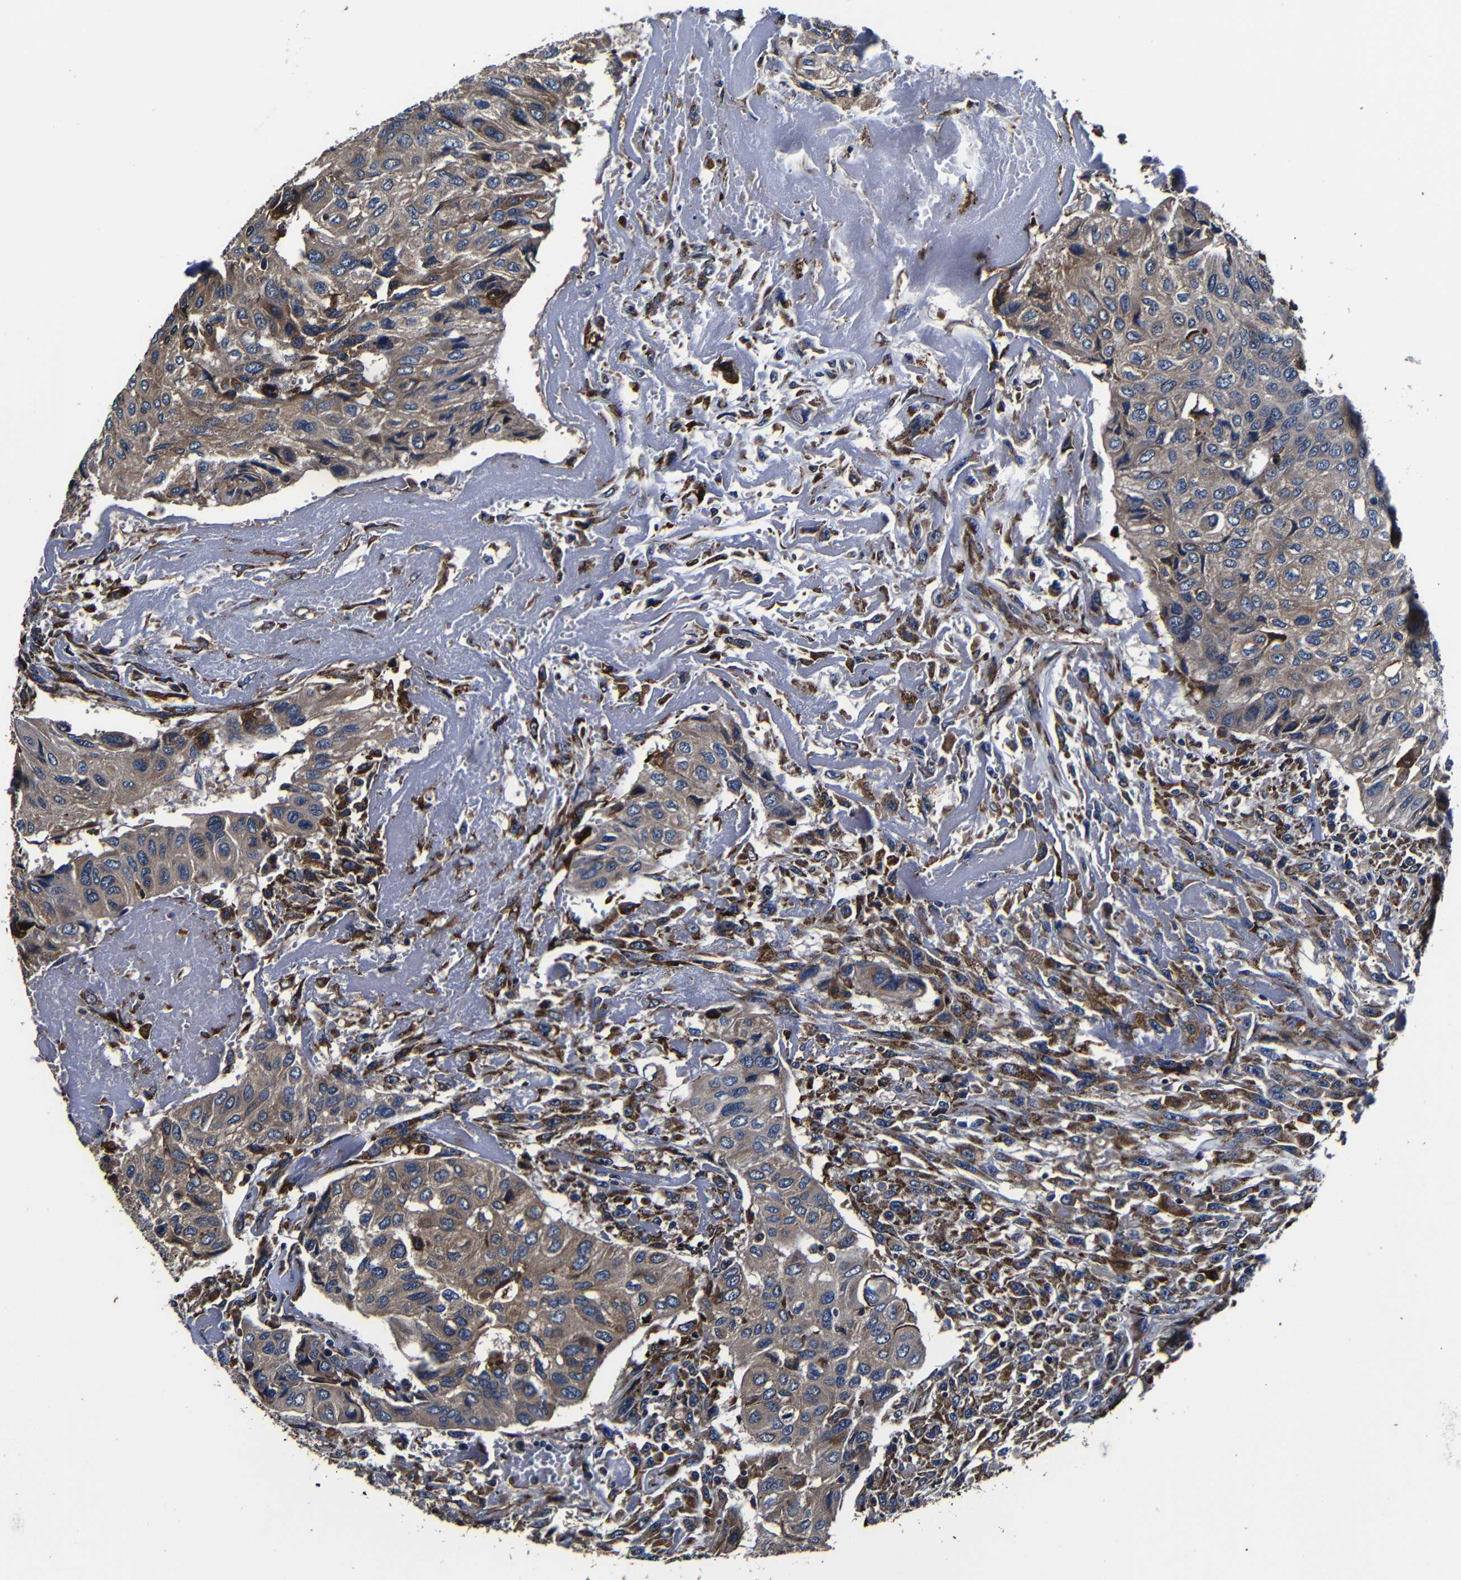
{"staining": {"intensity": "moderate", "quantity": ">75%", "location": "cytoplasmic/membranous"}, "tissue": "urothelial cancer", "cell_type": "Tumor cells", "image_type": "cancer", "snomed": [{"axis": "morphology", "description": "Urothelial carcinoma, High grade"}, {"axis": "topography", "description": "Urinary bladder"}], "caption": "Urothelial carcinoma (high-grade) was stained to show a protein in brown. There is medium levels of moderate cytoplasmic/membranous staining in about >75% of tumor cells.", "gene": "SCN9A", "patient": {"sex": "male", "age": 66}}